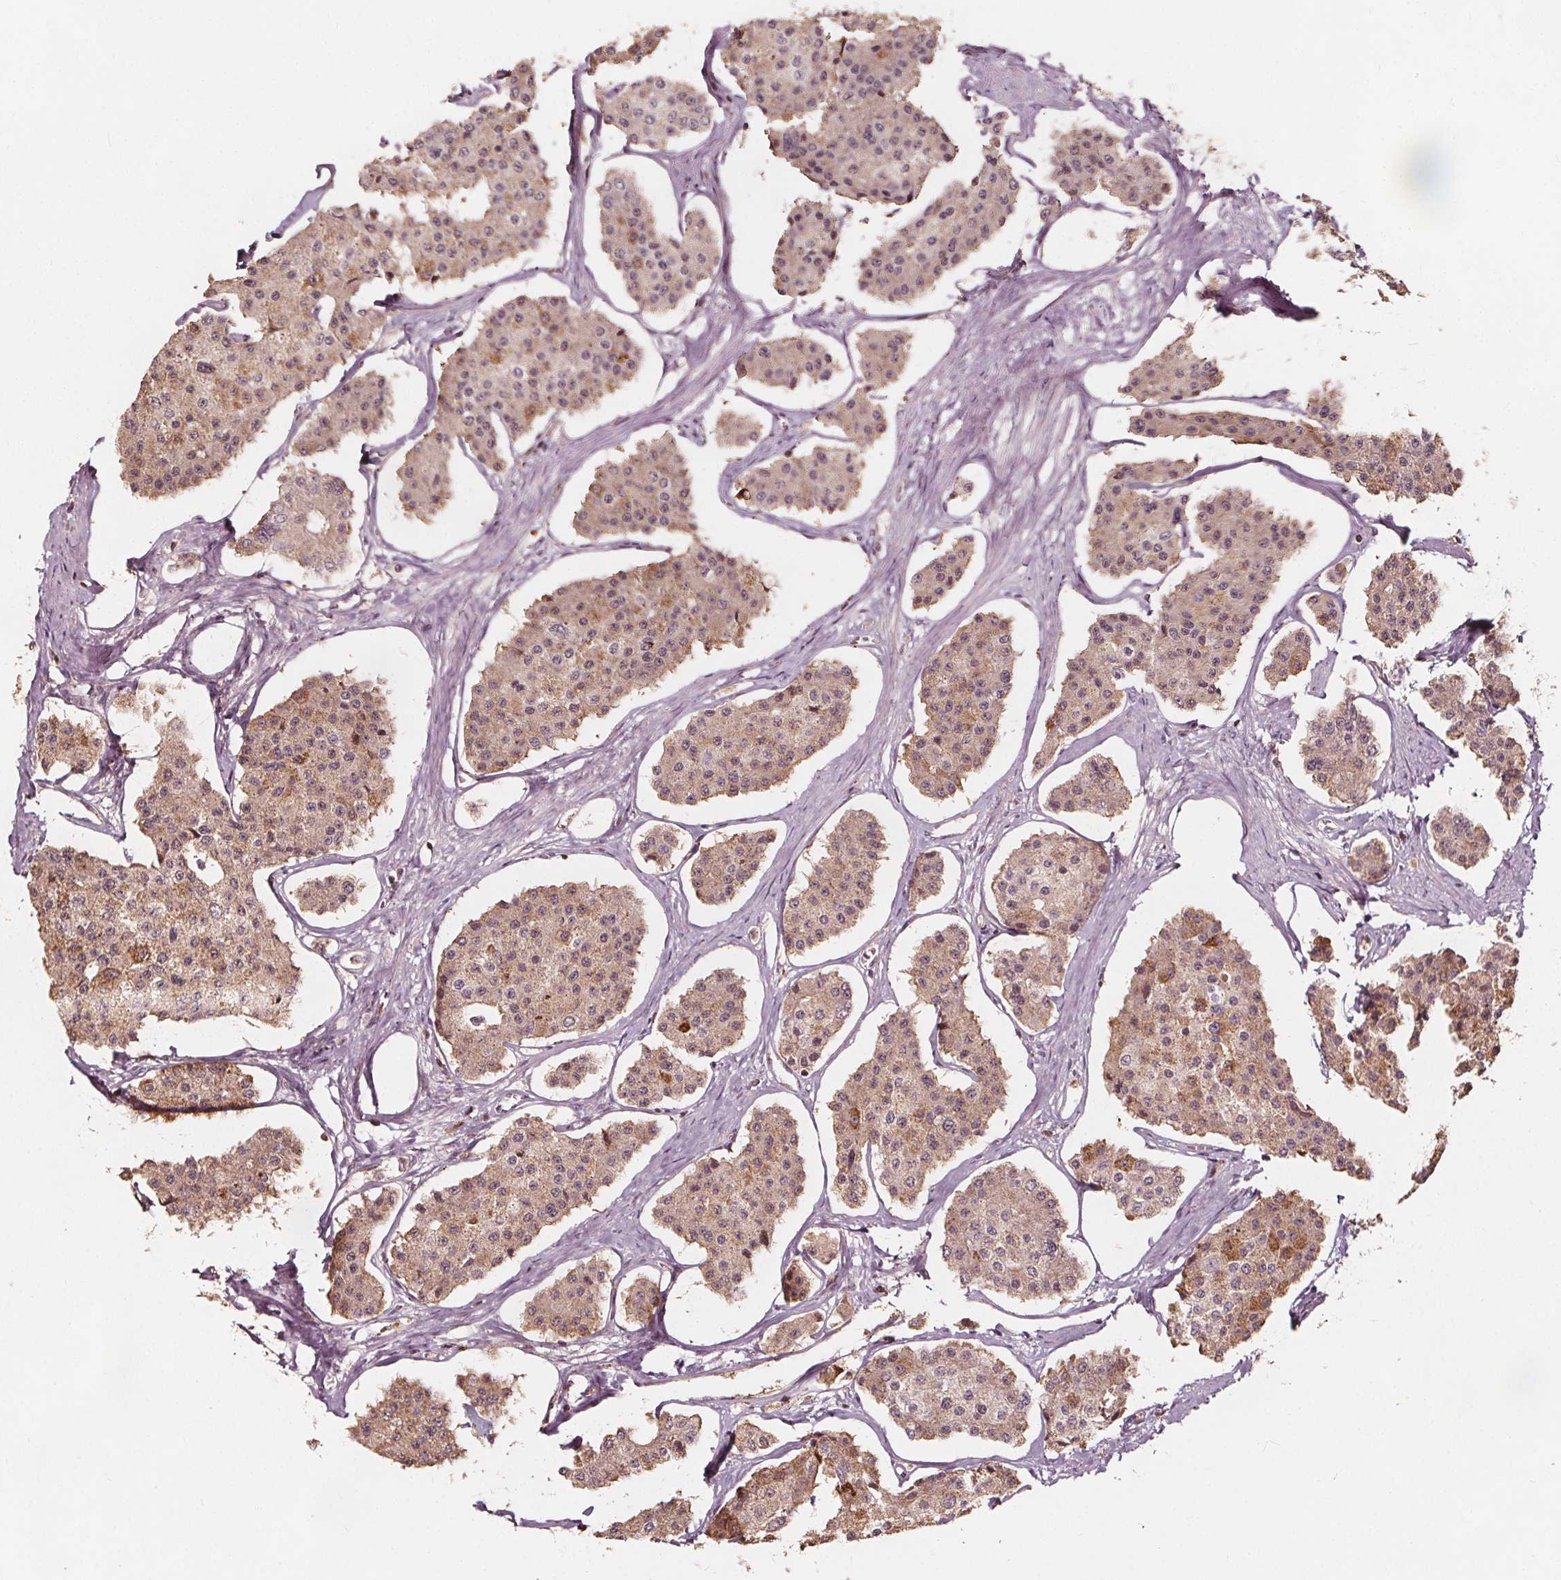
{"staining": {"intensity": "weak", "quantity": "25%-75%", "location": "cytoplasmic/membranous"}, "tissue": "carcinoid", "cell_type": "Tumor cells", "image_type": "cancer", "snomed": [{"axis": "morphology", "description": "Carcinoid, malignant, NOS"}, {"axis": "topography", "description": "Small intestine"}], "caption": "Weak cytoplasmic/membranous expression is identified in about 25%-75% of tumor cells in carcinoid.", "gene": "AIP", "patient": {"sex": "female", "age": 65}}